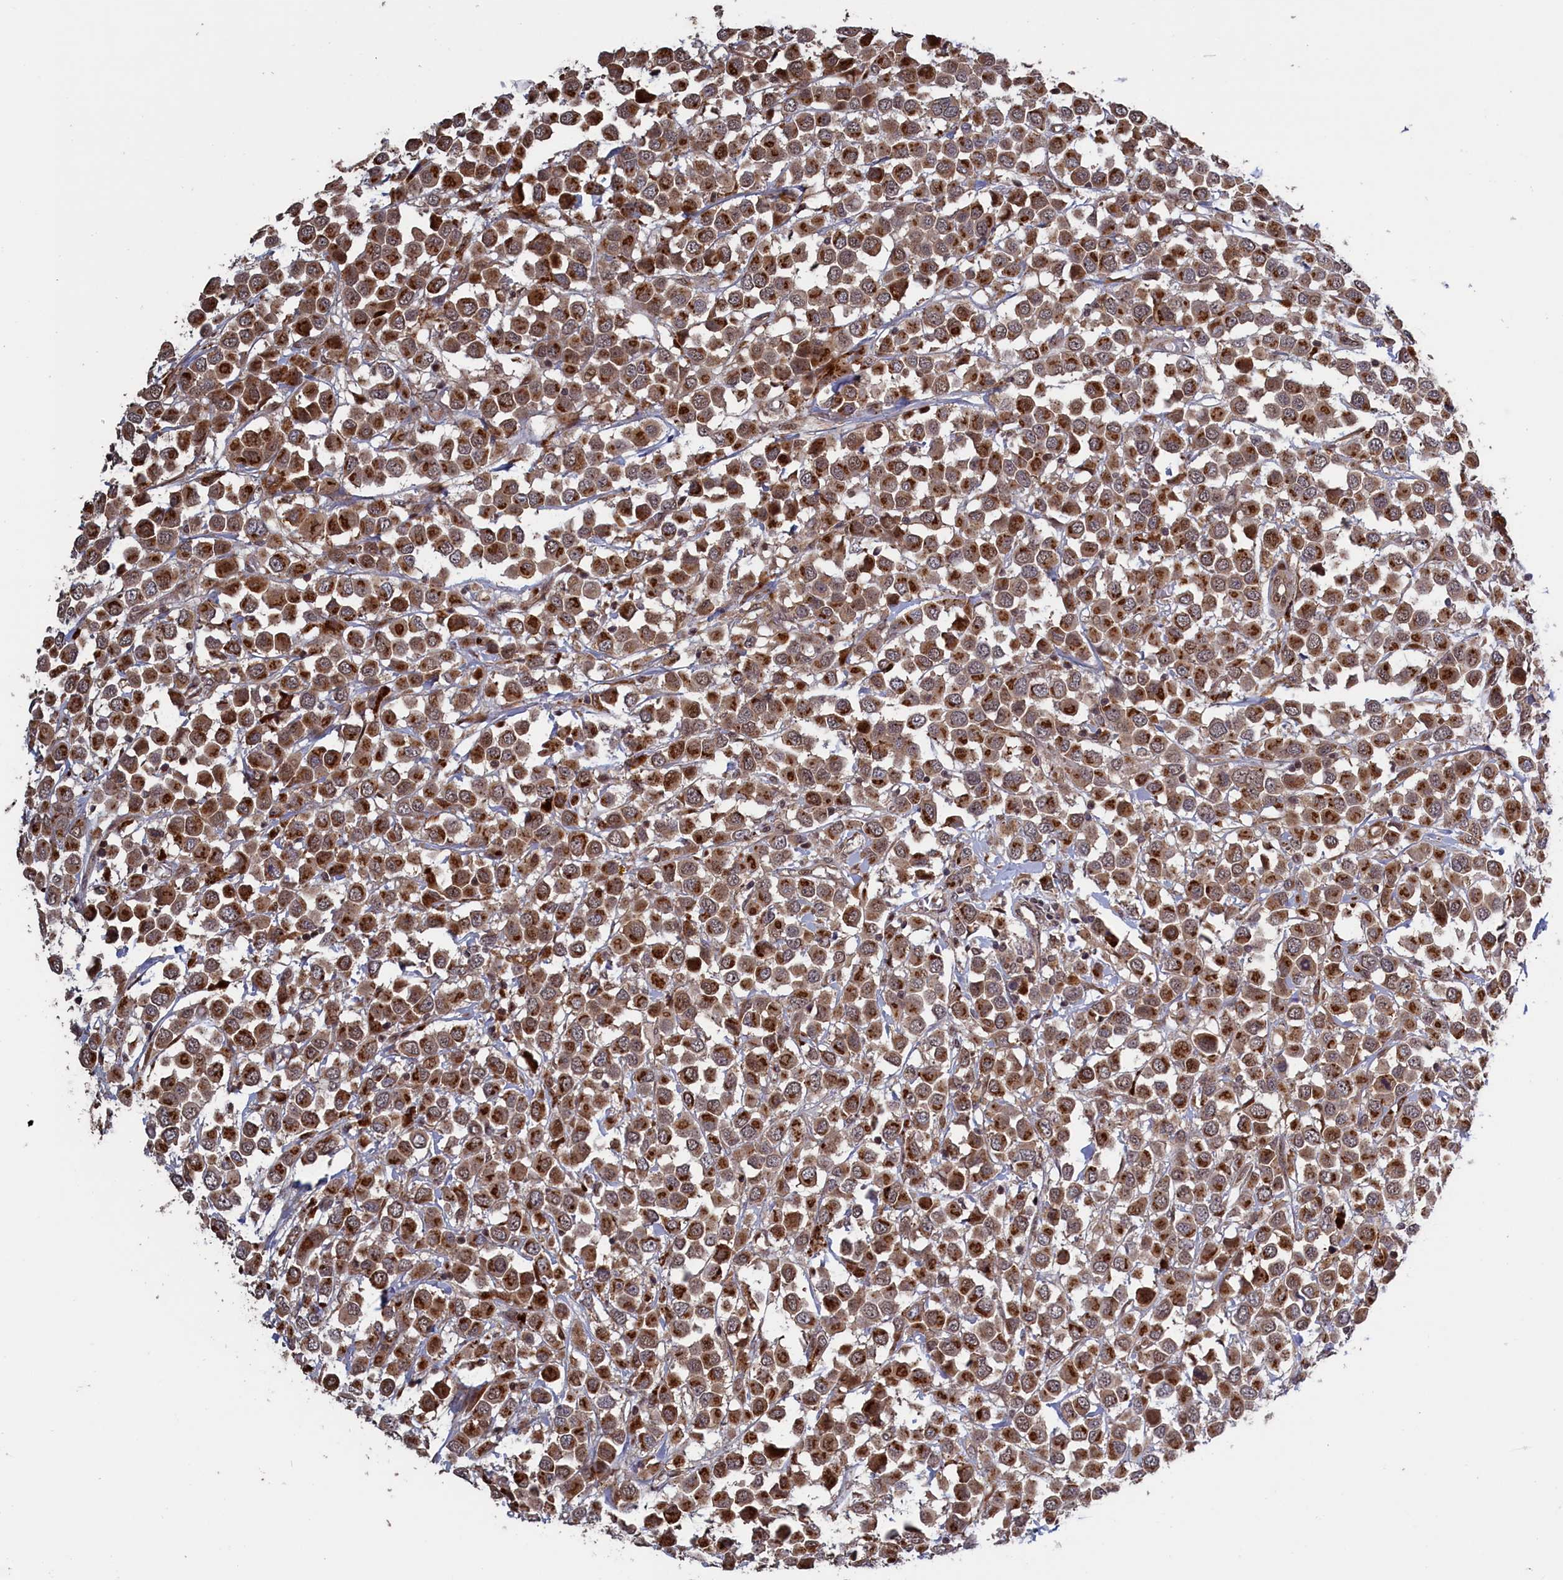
{"staining": {"intensity": "moderate", "quantity": ">75%", "location": "cytoplasmic/membranous,nuclear"}, "tissue": "breast cancer", "cell_type": "Tumor cells", "image_type": "cancer", "snomed": [{"axis": "morphology", "description": "Duct carcinoma"}, {"axis": "topography", "description": "Breast"}], "caption": "Protein staining of breast cancer (invasive ductal carcinoma) tissue displays moderate cytoplasmic/membranous and nuclear positivity in approximately >75% of tumor cells. (Stains: DAB in brown, nuclei in blue, Microscopy: brightfield microscopy at high magnification).", "gene": "LSG1", "patient": {"sex": "female", "age": 61}}